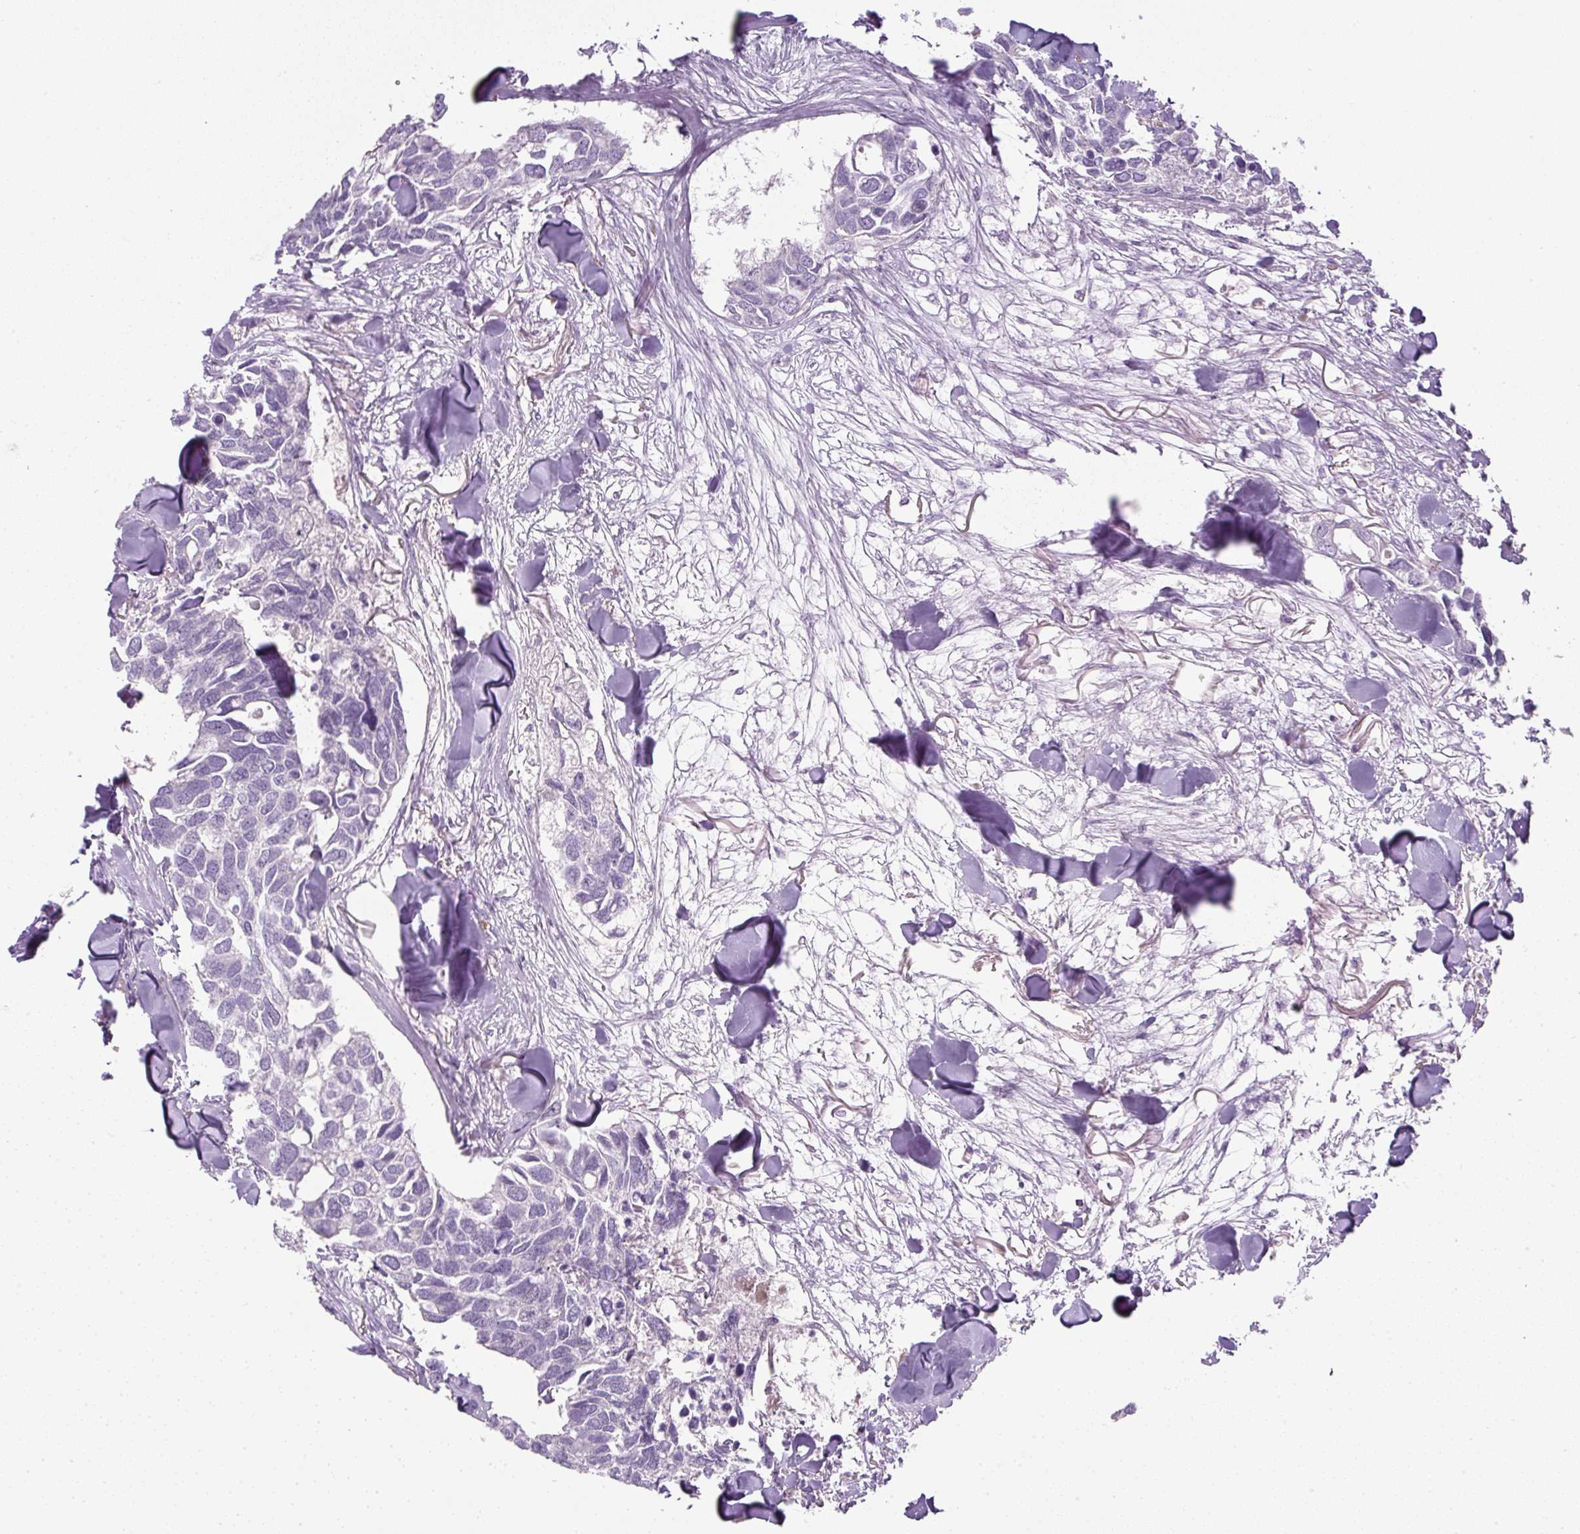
{"staining": {"intensity": "negative", "quantity": "none", "location": "none"}, "tissue": "breast cancer", "cell_type": "Tumor cells", "image_type": "cancer", "snomed": [{"axis": "morphology", "description": "Duct carcinoma"}, {"axis": "topography", "description": "Breast"}], "caption": "Immunohistochemistry (IHC) of breast intraductal carcinoma reveals no staining in tumor cells. The staining was performed using DAB (3,3'-diaminobenzidine) to visualize the protein expression in brown, while the nuclei were stained in blue with hematoxylin (Magnification: 20x).", "gene": "FGFBP3", "patient": {"sex": "female", "age": 83}}